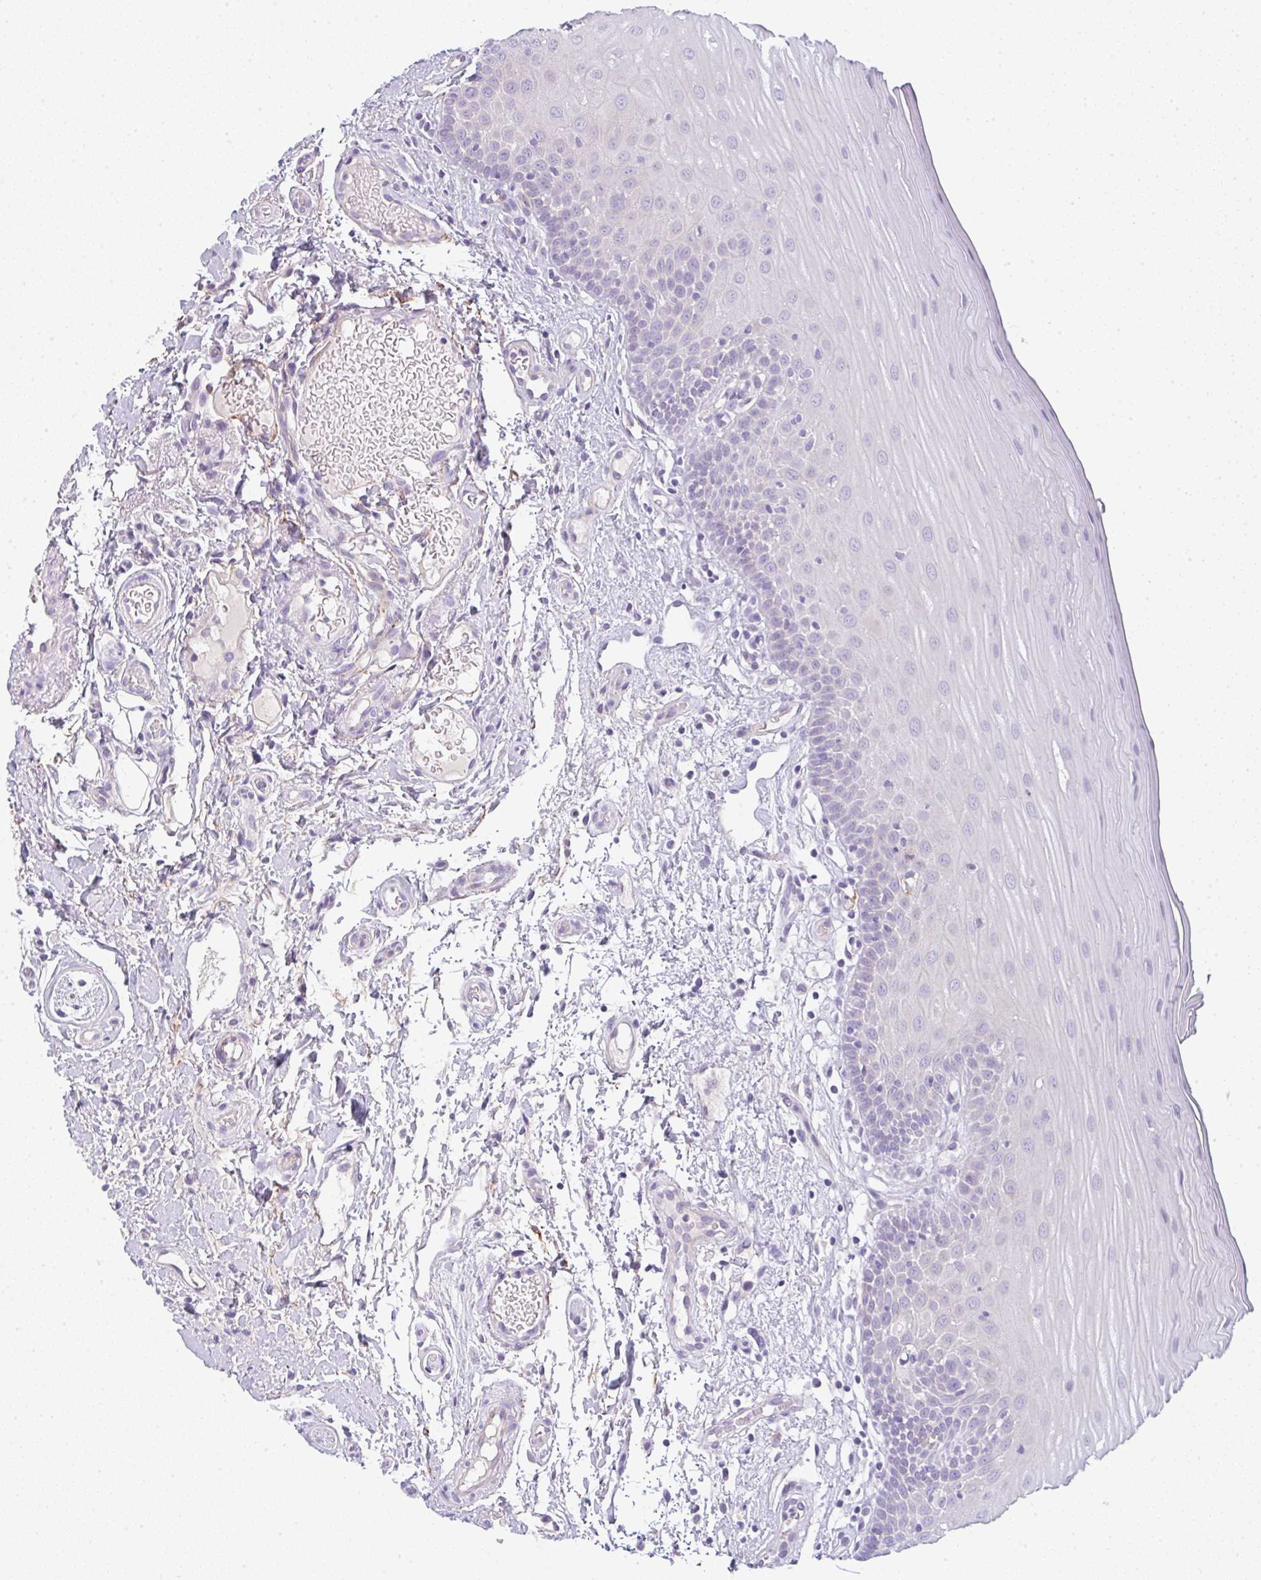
{"staining": {"intensity": "negative", "quantity": "none", "location": "none"}, "tissue": "oral mucosa", "cell_type": "Squamous epithelial cells", "image_type": "normal", "snomed": [{"axis": "morphology", "description": "Normal tissue, NOS"}, {"axis": "topography", "description": "Oral tissue"}, {"axis": "topography", "description": "Tounge, NOS"}, {"axis": "topography", "description": "Head-Neck"}], "caption": "High power microscopy histopathology image of an immunohistochemistry photomicrograph of unremarkable oral mucosa, revealing no significant expression in squamous epithelial cells. (DAB IHC visualized using brightfield microscopy, high magnification).", "gene": "LPAR4", "patient": {"sex": "female", "age": 84}}